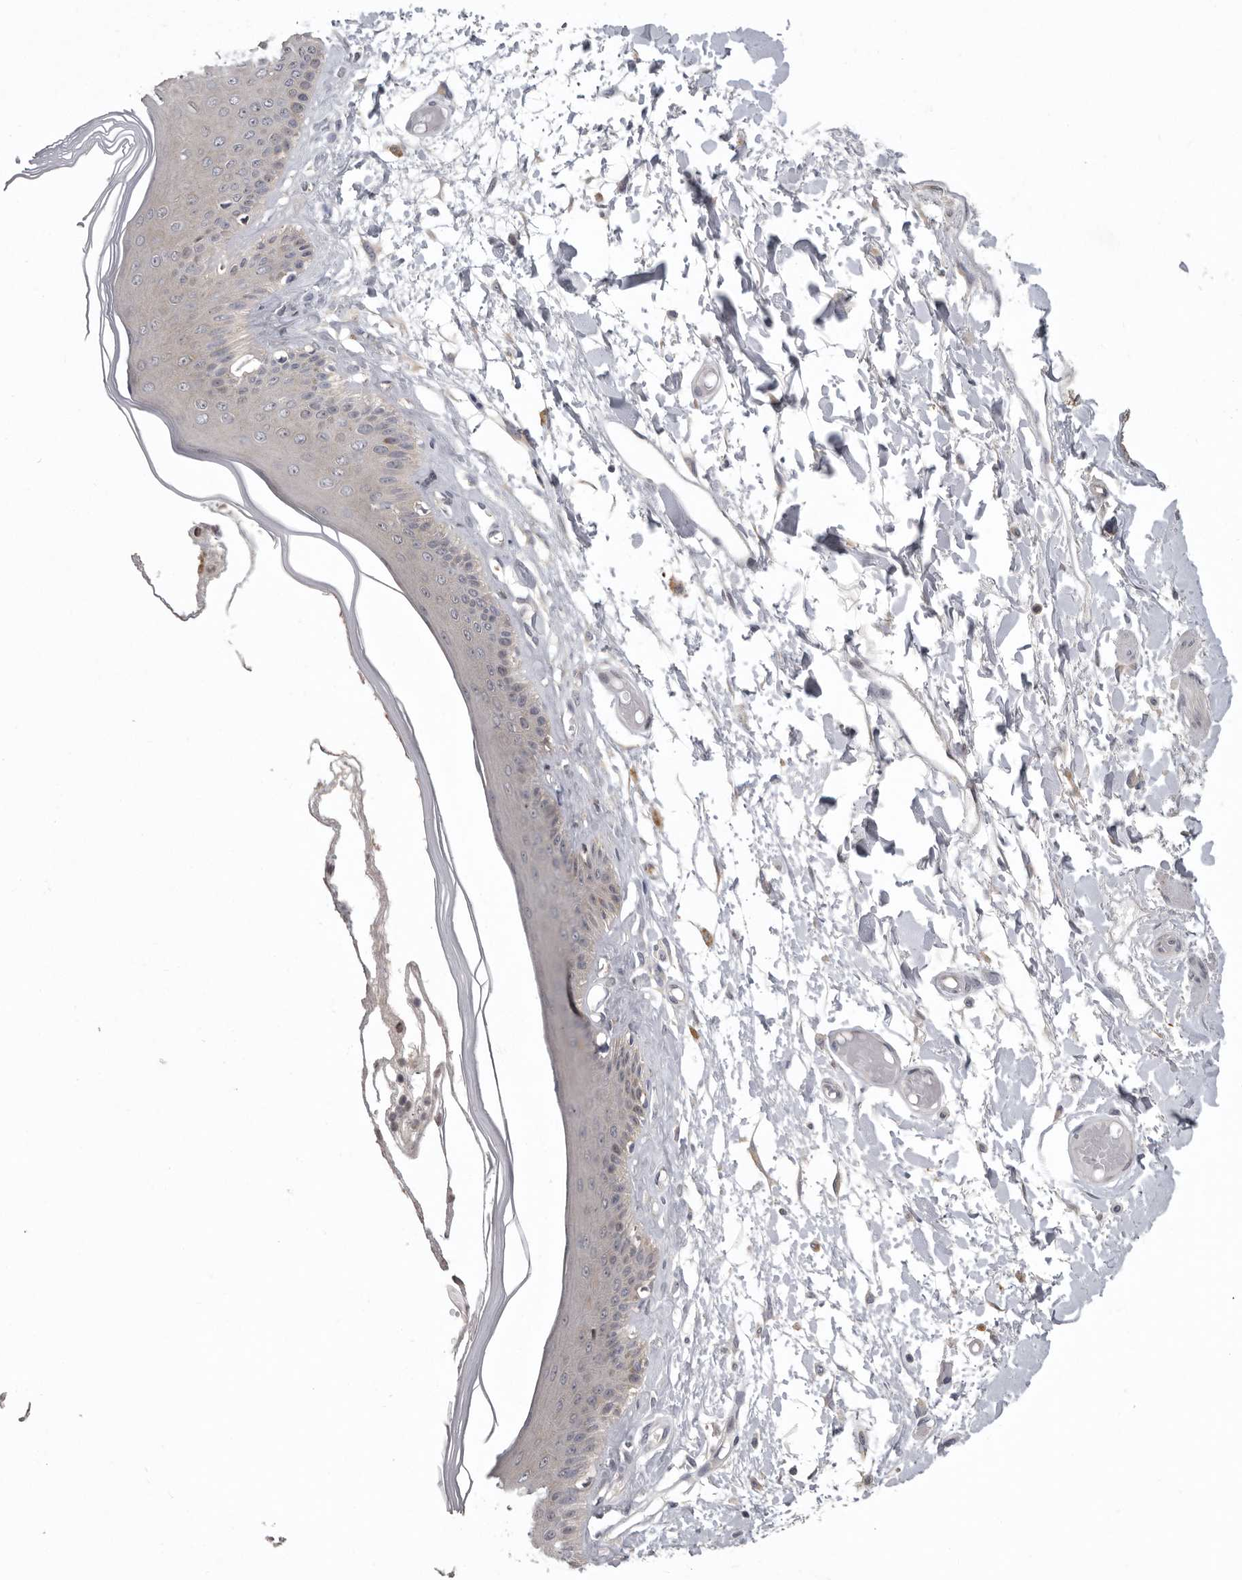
{"staining": {"intensity": "moderate", "quantity": "25%-75%", "location": "cytoplasmic/membranous"}, "tissue": "skin", "cell_type": "Epidermal cells", "image_type": "normal", "snomed": [{"axis": "morphology", "description": "Normal tissue, NOS"}, {"axis": "topography", "description": "Vulva"}], "caption": "Skin stained with DAB (3,3'-diaminobenzidine) immunohistochemistry (IHC) exhibits medium levels of moderate cytoplasmic/membranous staining in about 25%-75% of epidermal cells. Using DAB (3,3'-diaminobenzidine) (brown) and hematoxylin (blue) stains, captured at high magnification using brightfield microscopy.", "gene": "RALGPS2", "patient": {"sex": "female", "age": 73}}